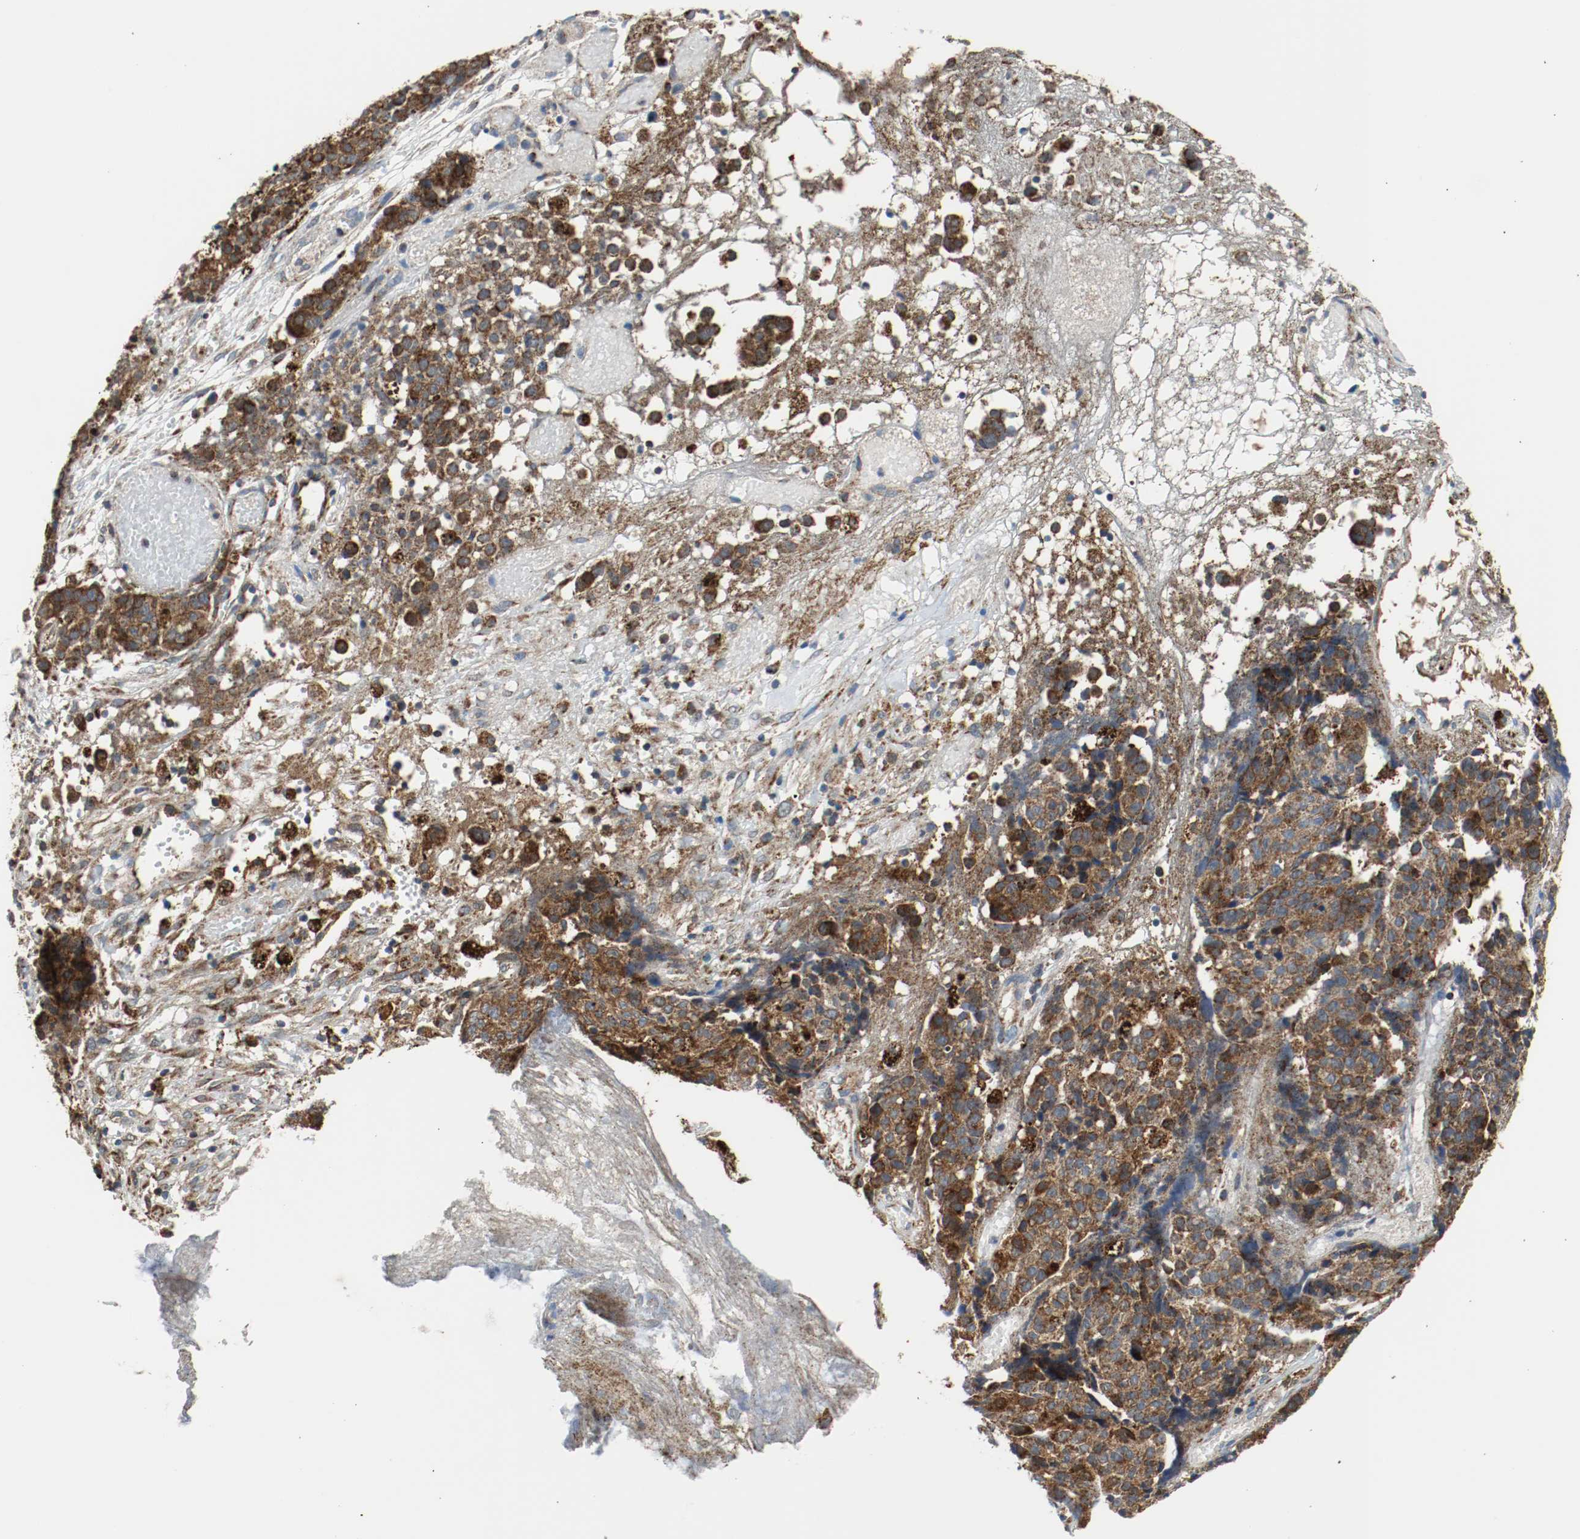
{"staining": {"intensity": "strong", "quantity": ">75%", "location": "cytoplasmic/membranous"}, "tissue": "ovarian cancer", "cell_type": "Tumor cells", "image_type": "cancer", "snomed": [{"axis": "morphology", "description": "Carcinoma, endometroid"}, {"axis": "topography", "description": "Ovary"}], "caption": "Ovarian cancer (endometroid carcinoma) stained for a protein (brown) displays strong cytoplasmic/membranous positive positivity in approximately >75% of tumor cells.", "gene": "TXNRD1", "patient": {"sex": "female", "age": 42}}